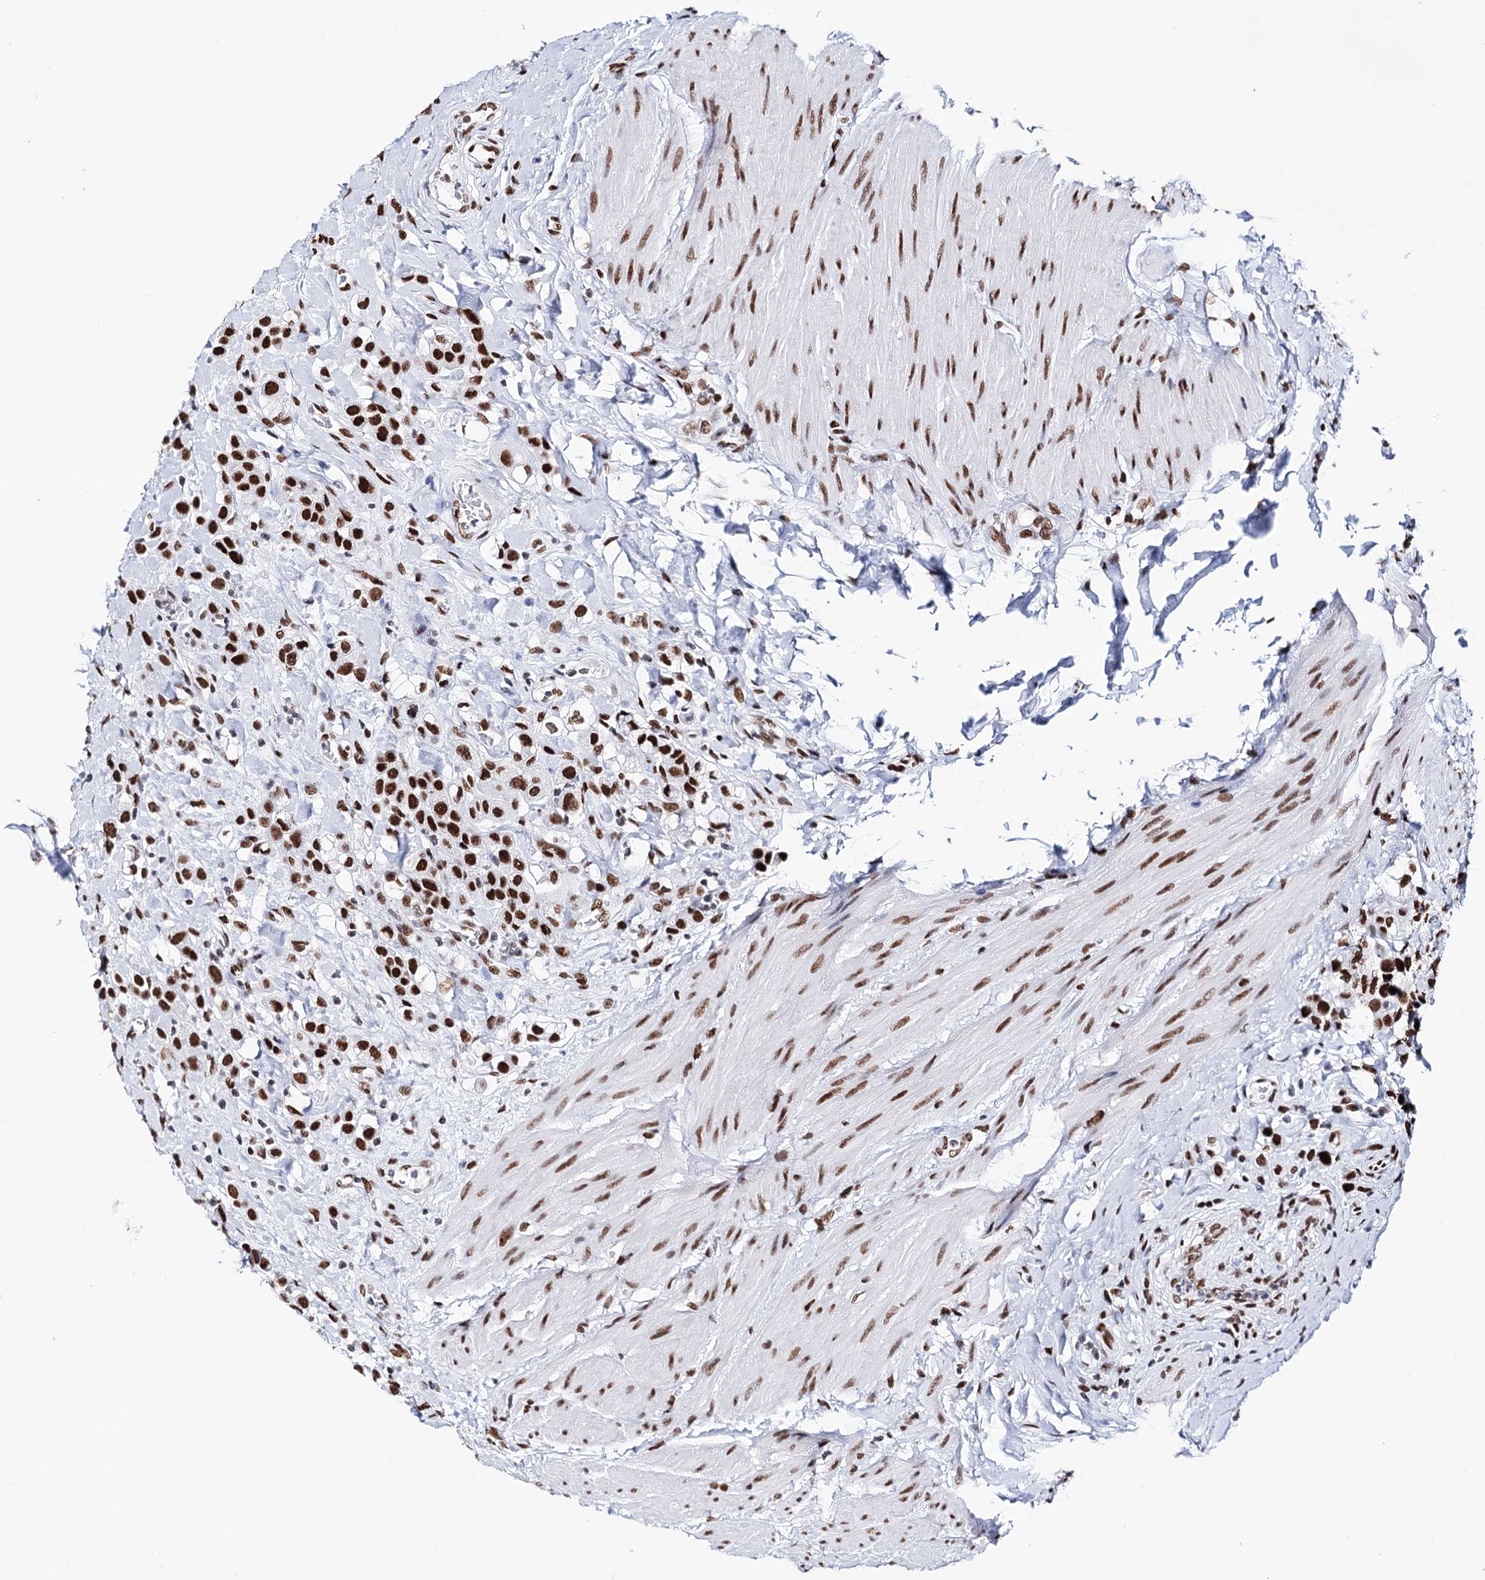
{"staining": {"intensity": "strong", "quantity": ">75%", "location": "nuclear"}, "tissue": "urothelial cancer", "cell_type": "Tumor cells", "image_type": "cancer", "snomed": [{"axis": "morphology", "description": "Urothelial carcinoma, High grade"}, {"axis": "topography", "description": "Urinary bladder"}], "caption": "A high amount of strong nuclear staining is appreciated in approximately >75% of tumor cells in urothelial carcinoma (high-grade) tissue. The protein is stained brown, and the nuclei are stained in blue (DAB (3,3'-diaminobenzidine) IHC with brightfield microscopy, high magnification).", "gene": "MATR3", "patient": {"sex": "male", "age": 50}}